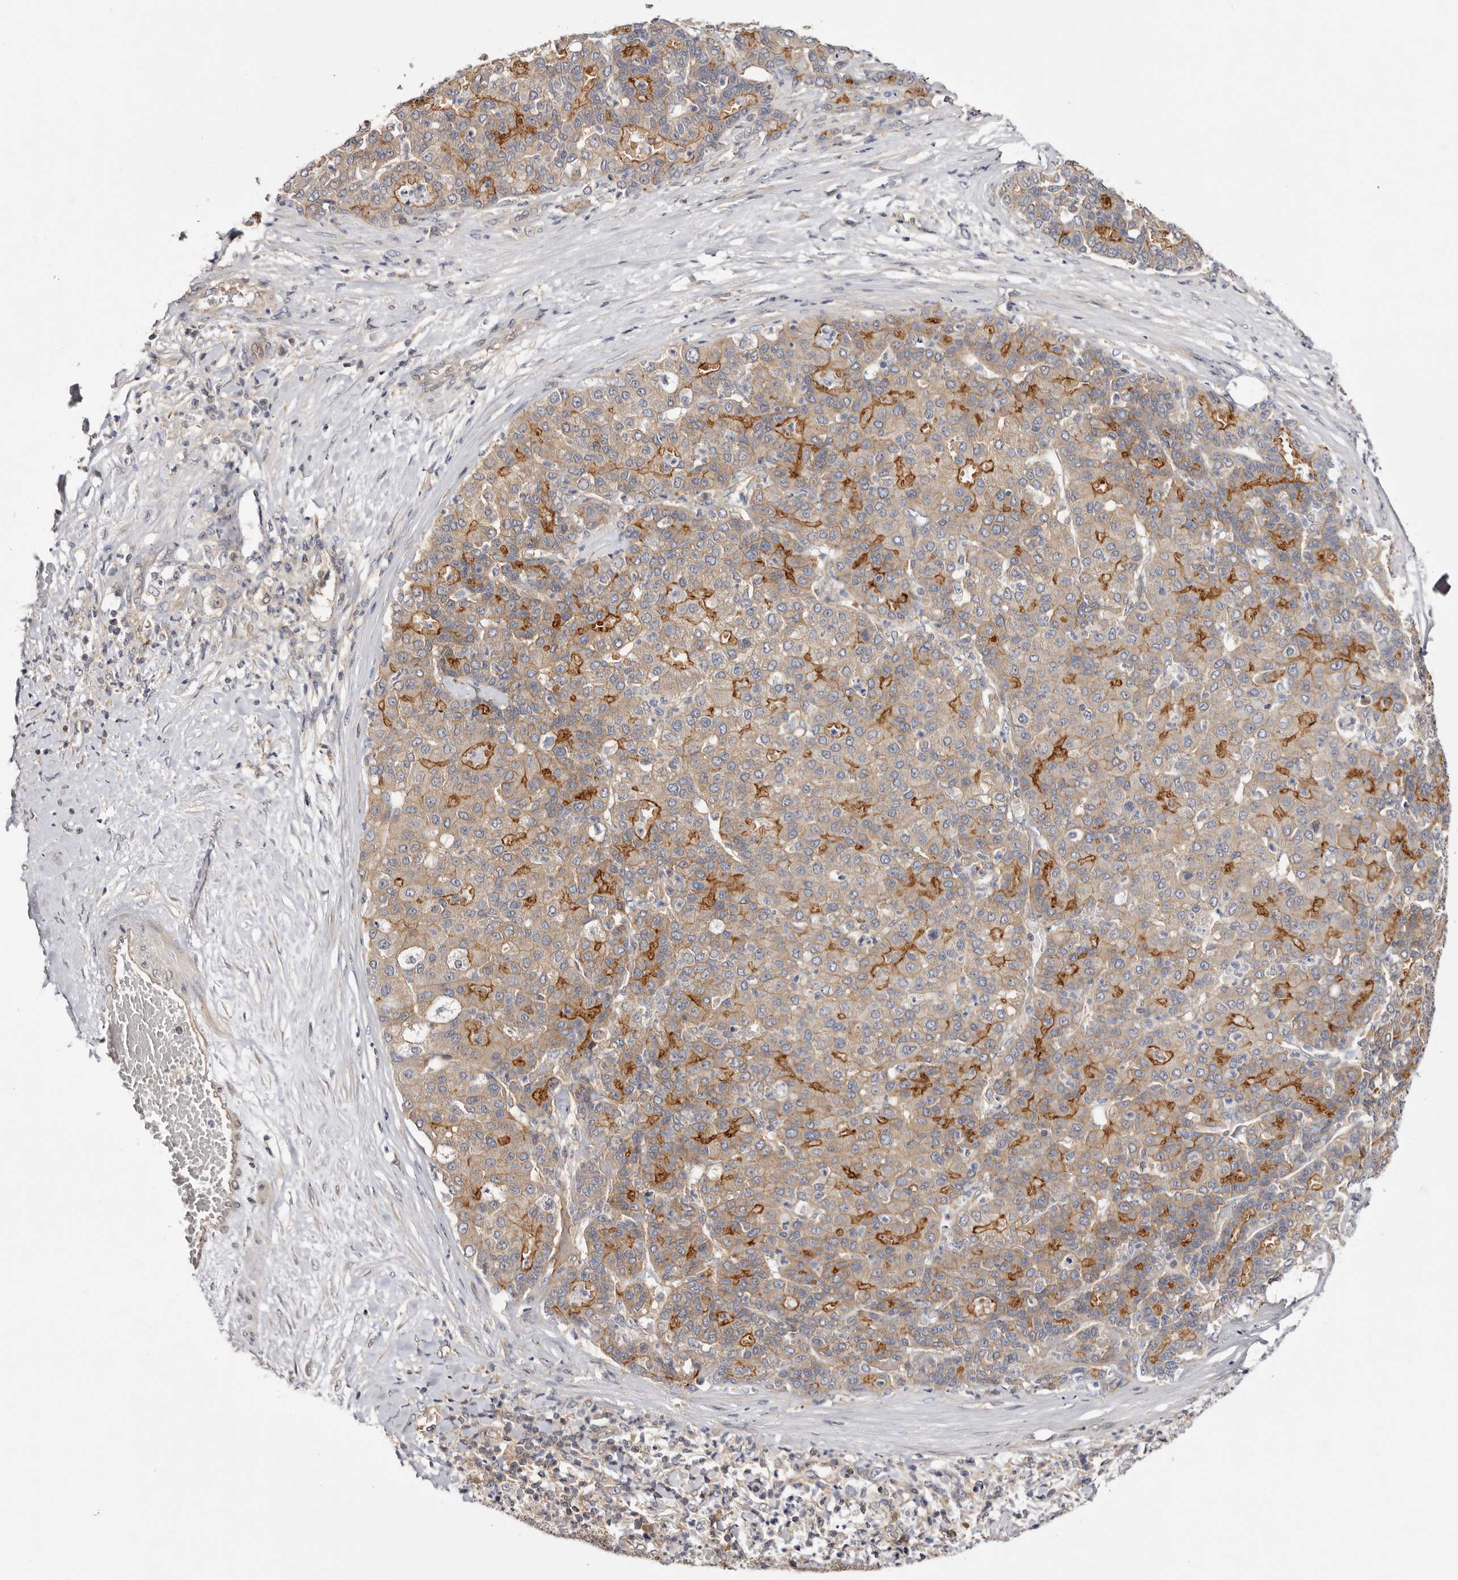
{"staining": {"intensity": "moderate", "quantity": "25%-75%", "location": "cytoplasmic/membranous"}, "tissue": "liver cancer", "cell_type": "Tumor cells", "image_type": "cancer", "snomed": [{"axis": "morphology", "description": "Carcinoma, Hepatocellular, NOS"}, {"axis": "topography", "description": "Liver"}], "caption": "This image demonstrates IHC staining of human liver cancer (hepatocellular carcinoma), with medium moderate cytoplasmic/membranous positivity in about 25%-75% of tumor cells.", "gene": "PANK4", "patient": {"sex": "male", "age": 65}}